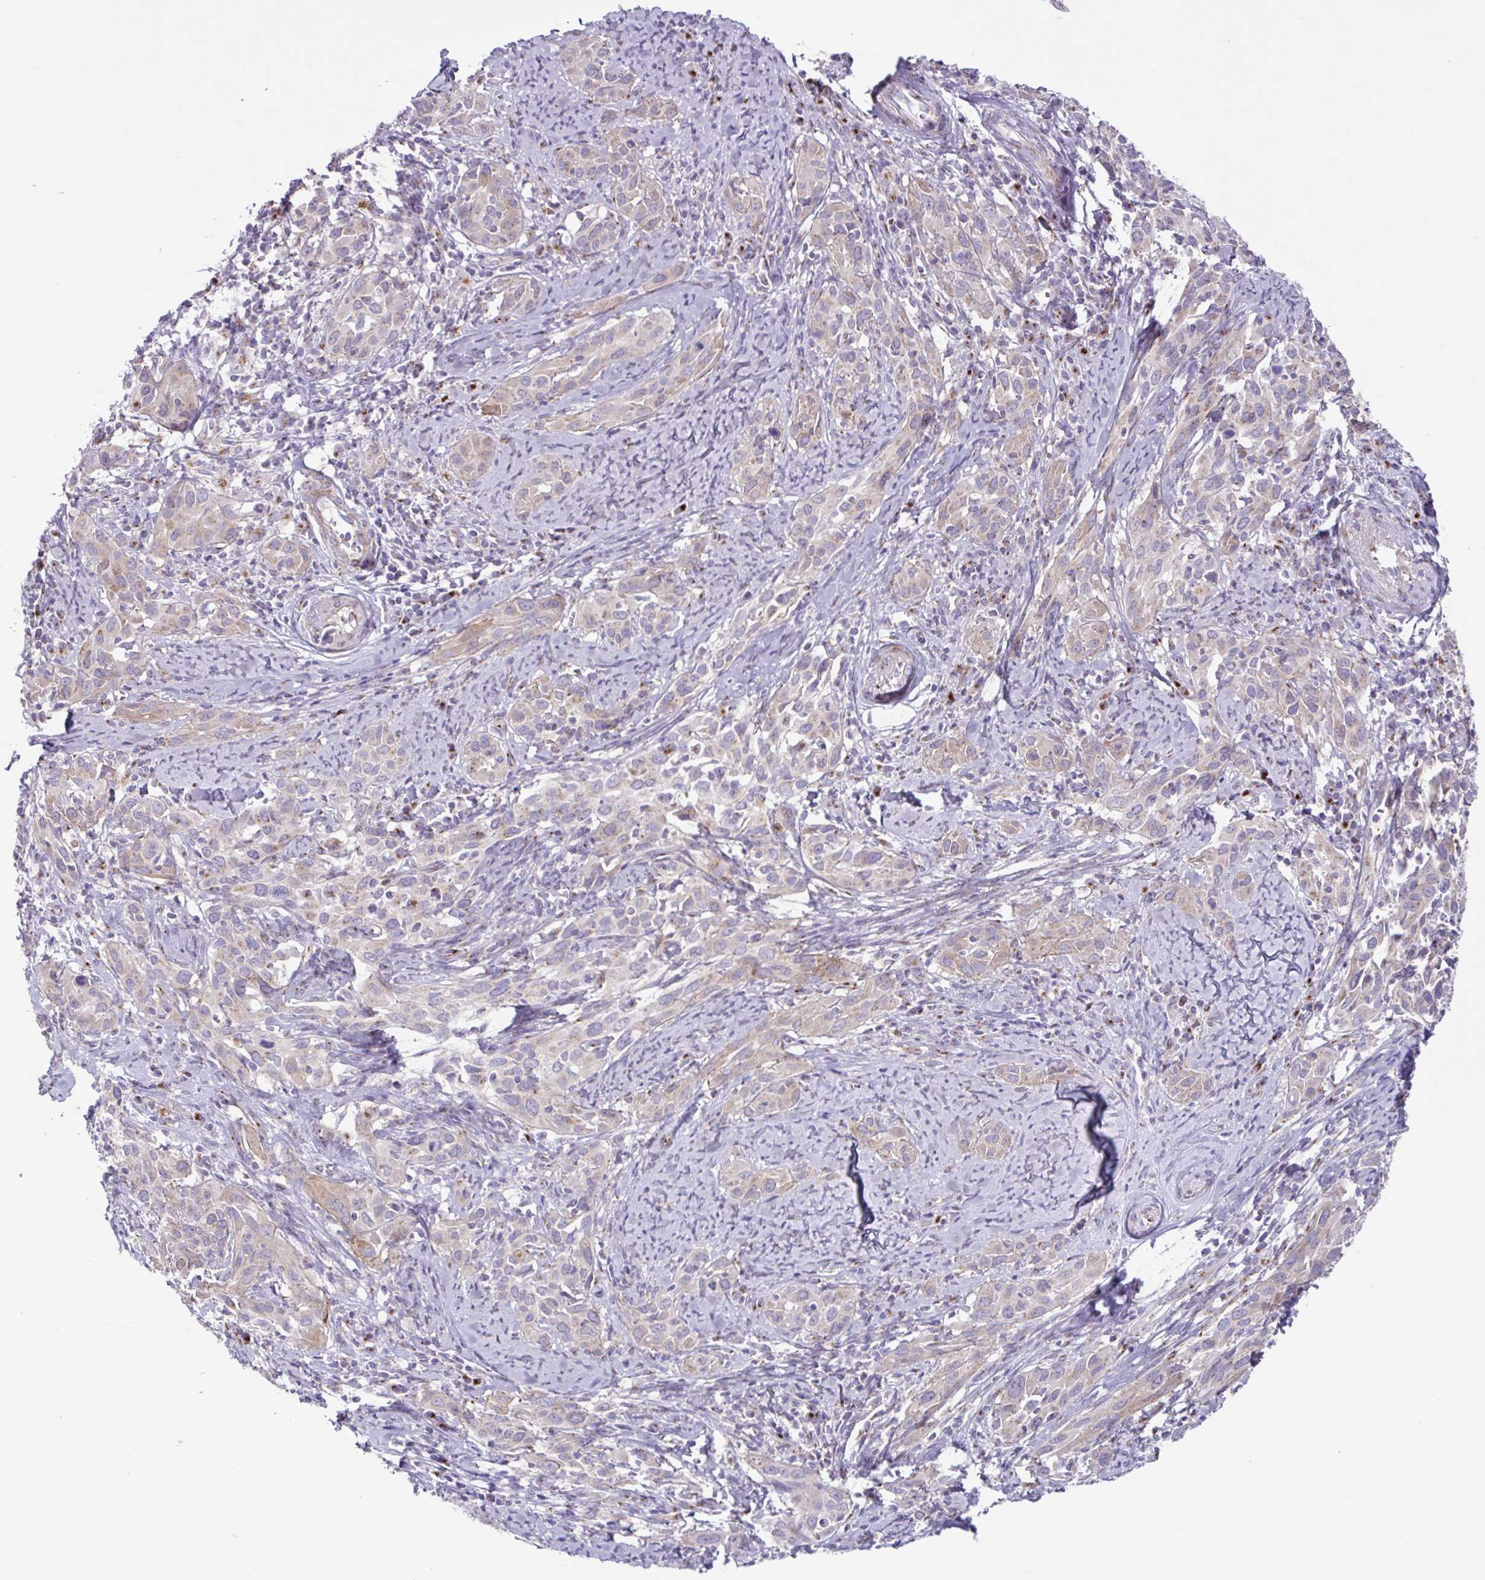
{"staining": {"intensity": "weak", "quantity": "<25%", "location": "cytoplasmic/membranous"}, "tissue": "cervical cancer", "cell_type": "Tumor cells", "image_type": "cancer", "snomed": [{"axis": "morphology", "description": "Squamous cell carcinoma, NOS"}, {"axis": "topography", "description": "Cervix"}], "caption": "IHC of cervical cancer (squamous cell carcinoma) demonstrates no positivity in tumor cells.", "gene": "COL17A1", "patient": {"sex": "female", "age": 51}}